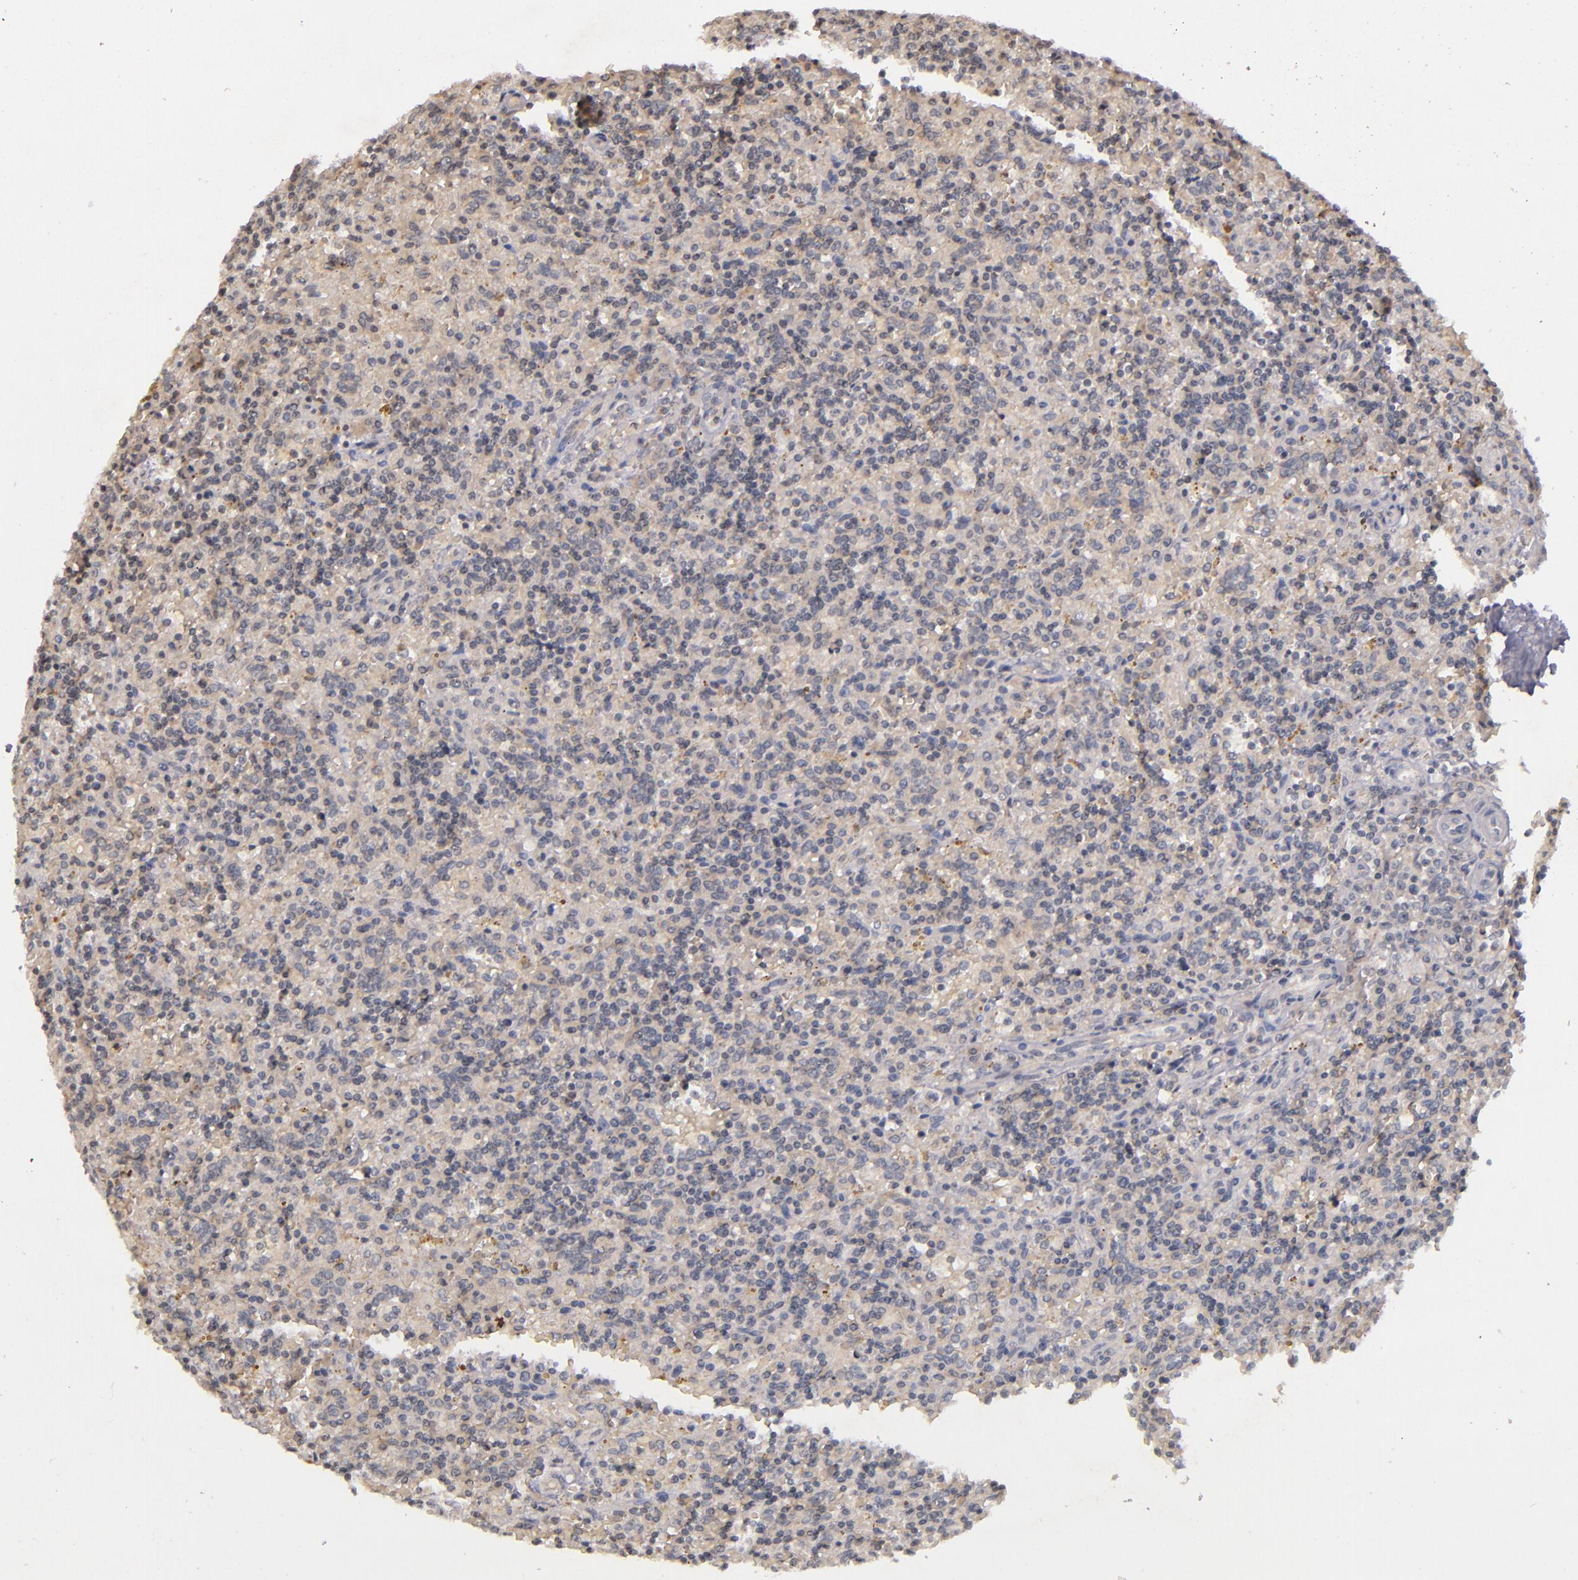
{"staining": {"intensity": "negative", "quantity": "none", "location": "none"}, "tissue": "lymphoma", "cell_type": "Tumor cells", "image_type": "cancer", "snomed": [{"axis": "morphology", "description": "Malignant lymphoma, non-Hodgkin's type, Low grade"}, {"axis": "topography", "description": "Spleen"}], "caption": "There is no significant staining in tumor cells of lymphoma.", "gene": "TSC2", "patient": {"sex": "male", "age": 67}}